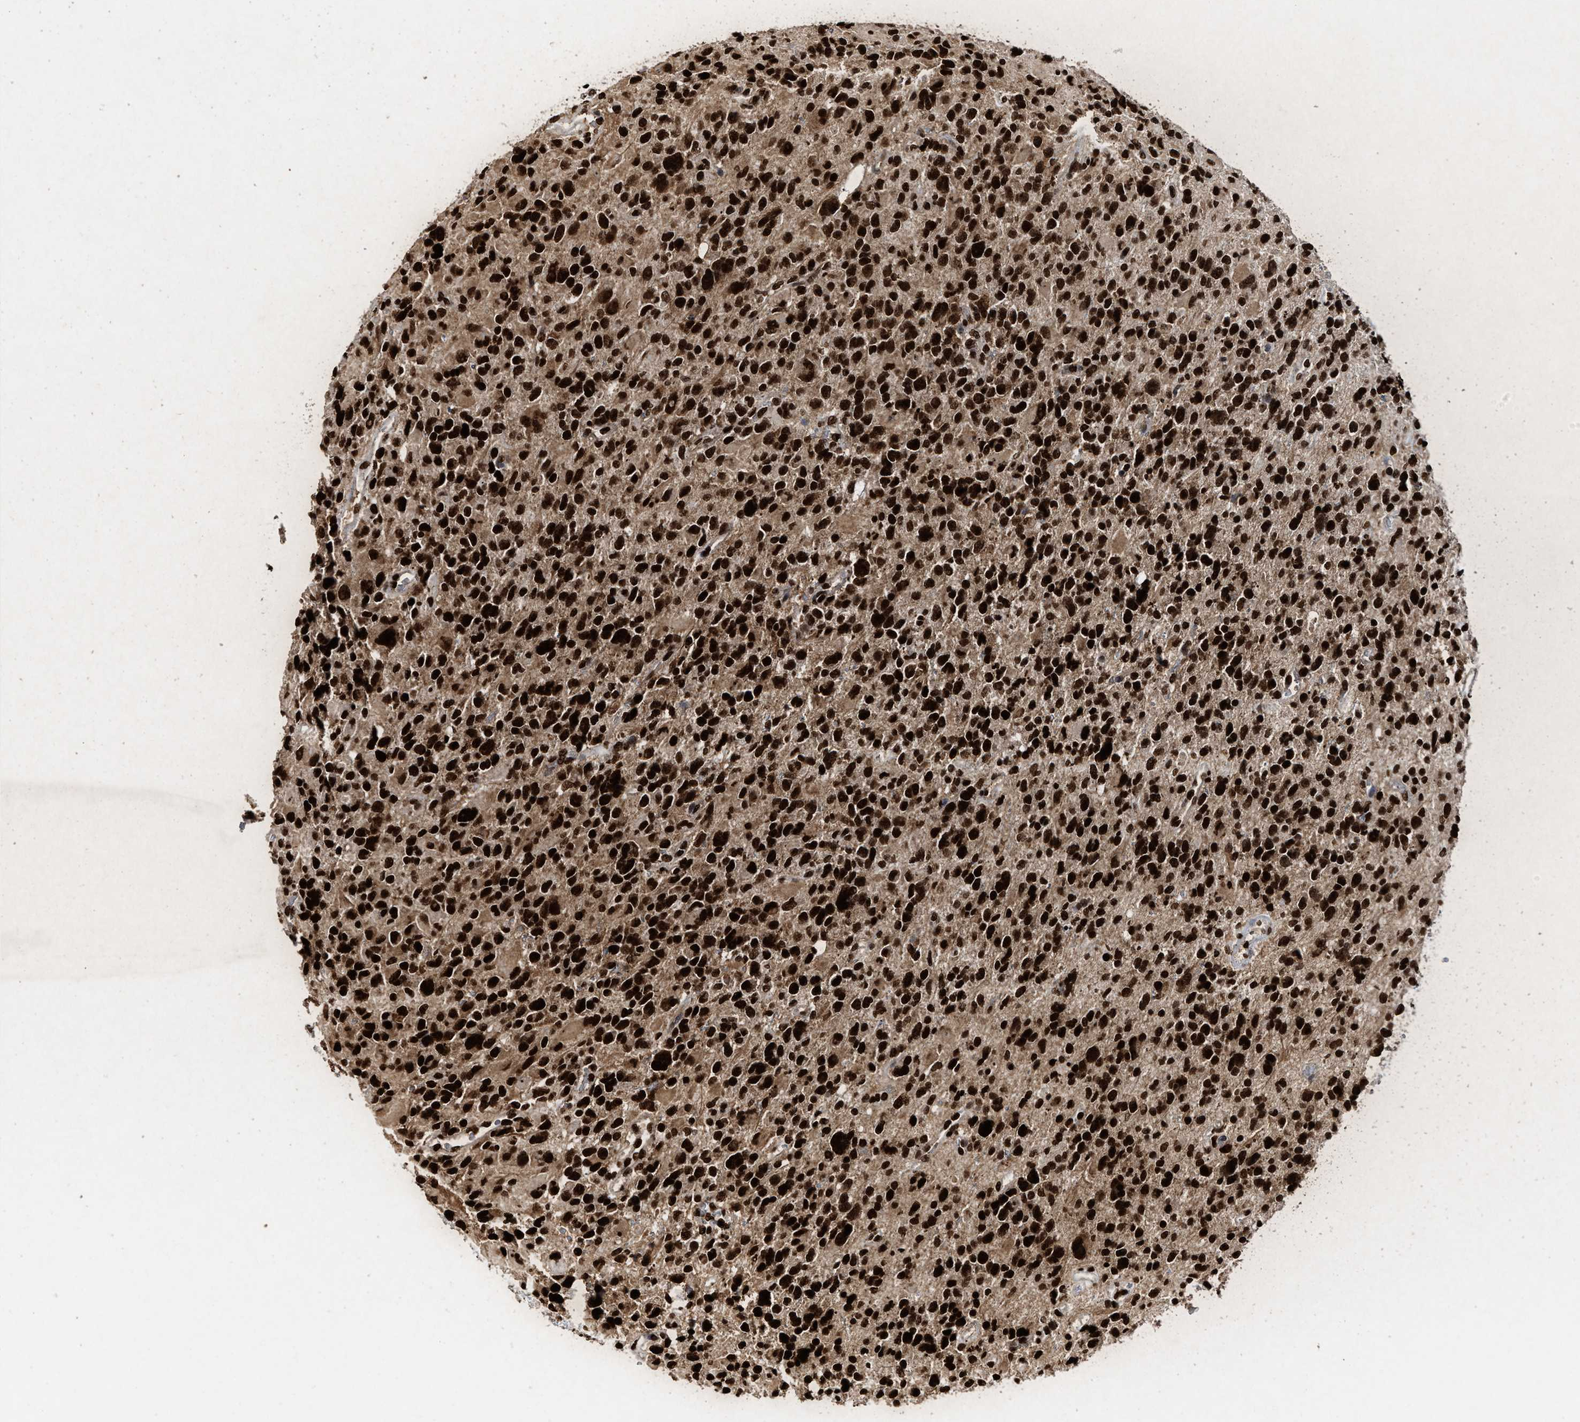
{"staining": {"intensity": "strong", "quantity": ">75%", "location": "nuclear"}, "tissue": "glioma", "cell_type": "Tumor cells", "image_type": "cancer", "snomed": [{"axis": "morphology", "description": "Glioma, malignant, High grade"}, {"axis": "topography", "description": "Brain"}], "caption": "This is a micrograph of immunohistochemistry staining of glioma, which shows strong positivity in the nuclear of tumor cells.", "gene": "ALYREF", "patient": {"sex": "male", "age": 48}}